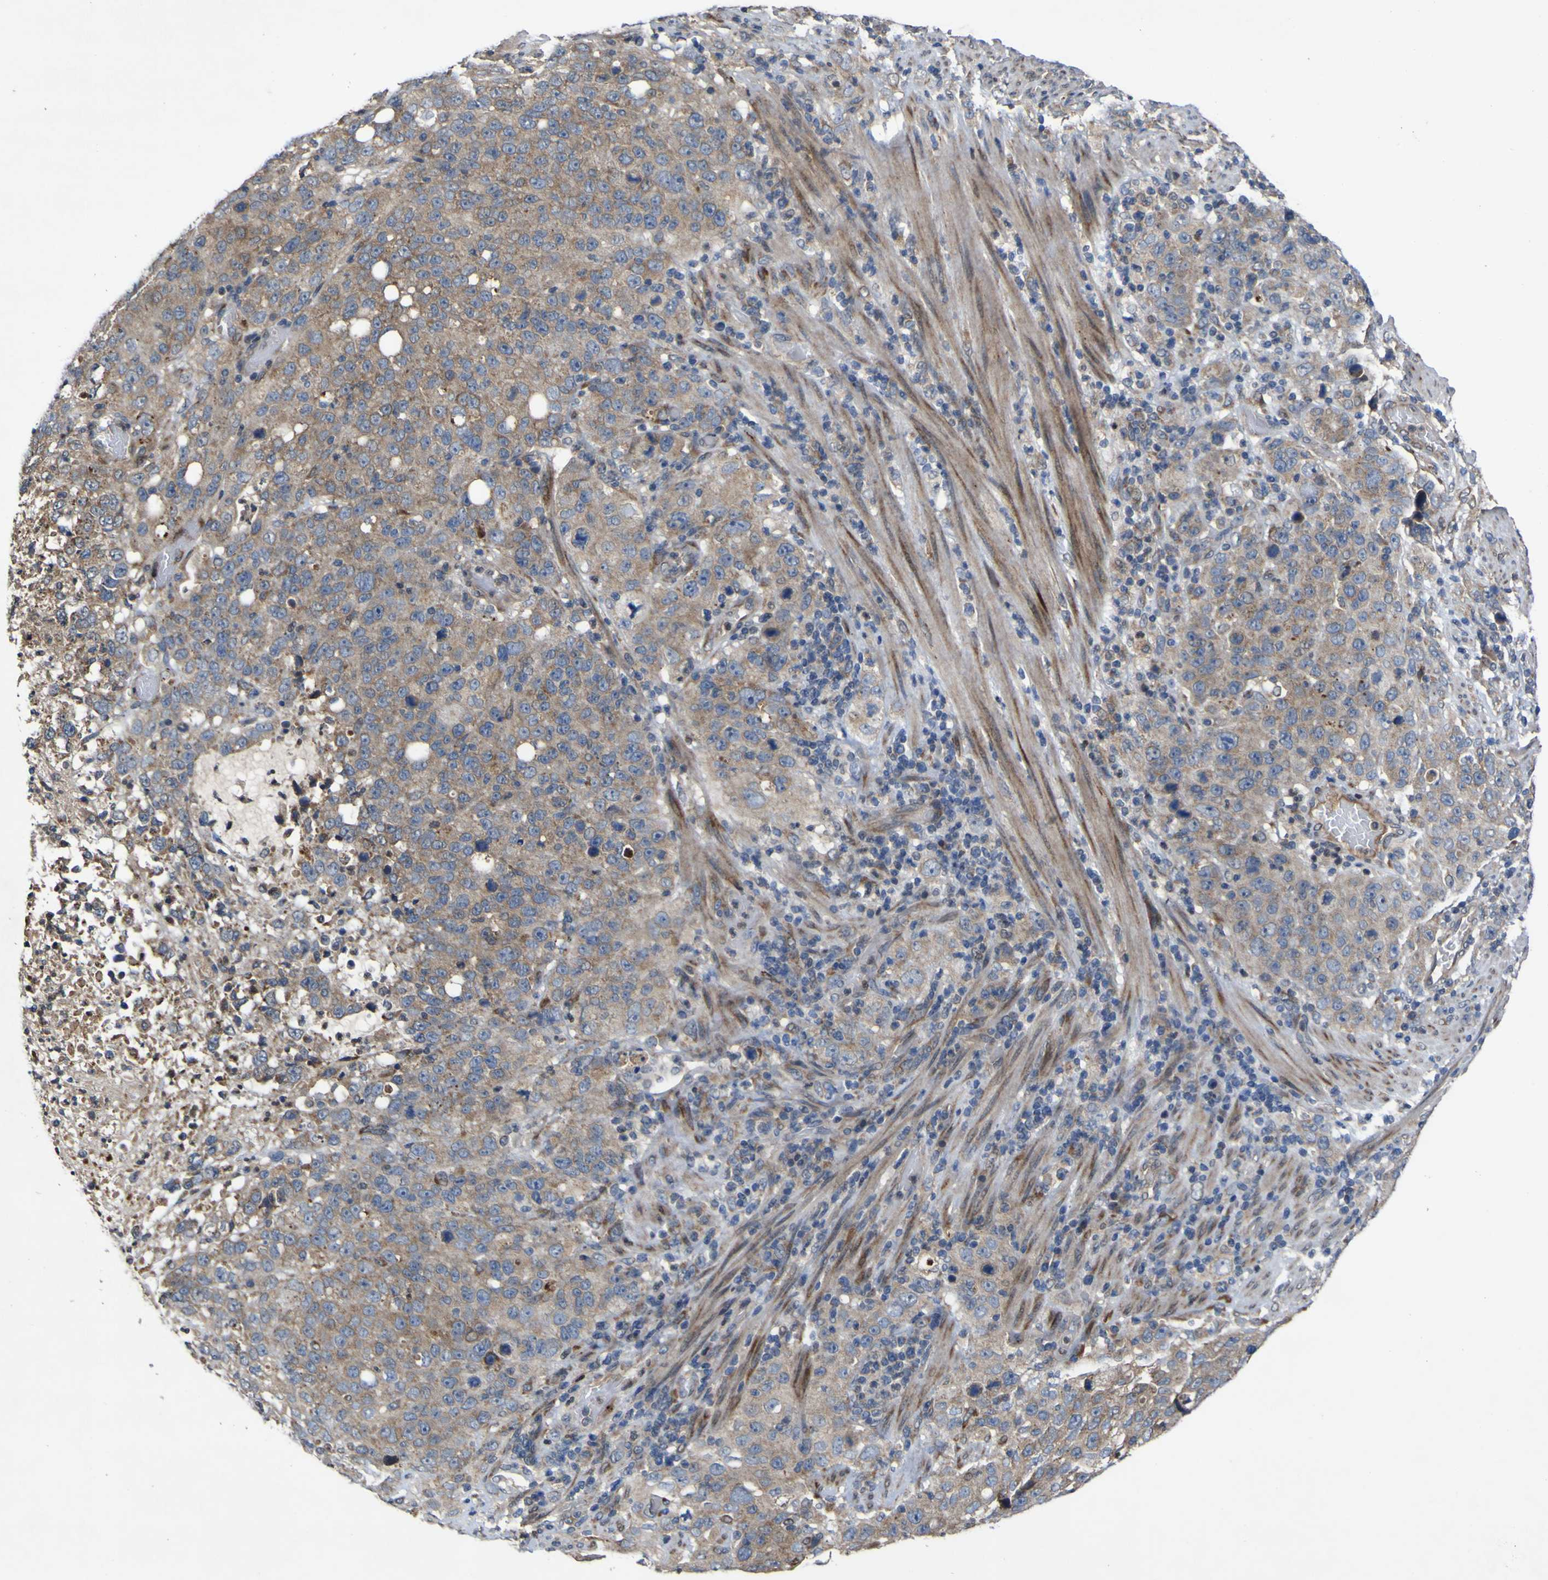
{"staining": {"intensity": "weak", "quantity": ">75%", "location": "cytoplasmic/membranous"}, "tissue": "stomach cancer", "cell_type": "Tumor cells", "image_type": "cancer", "snomed": [{"axis": "morphology", "description": "Normal tissue, NOS"}, {"axis": "morphology", "description": "Adenocarcinoma, NOS"}, {"axis": "topography", "description": "Stomach"}], "caption": "Tumor cells display low levels of weak cytoplasmic/membranous staining in about >75% of cells in stomach cancer.", "gene": "IRAK2", "patient": {"sex": "male", "age": 48}}